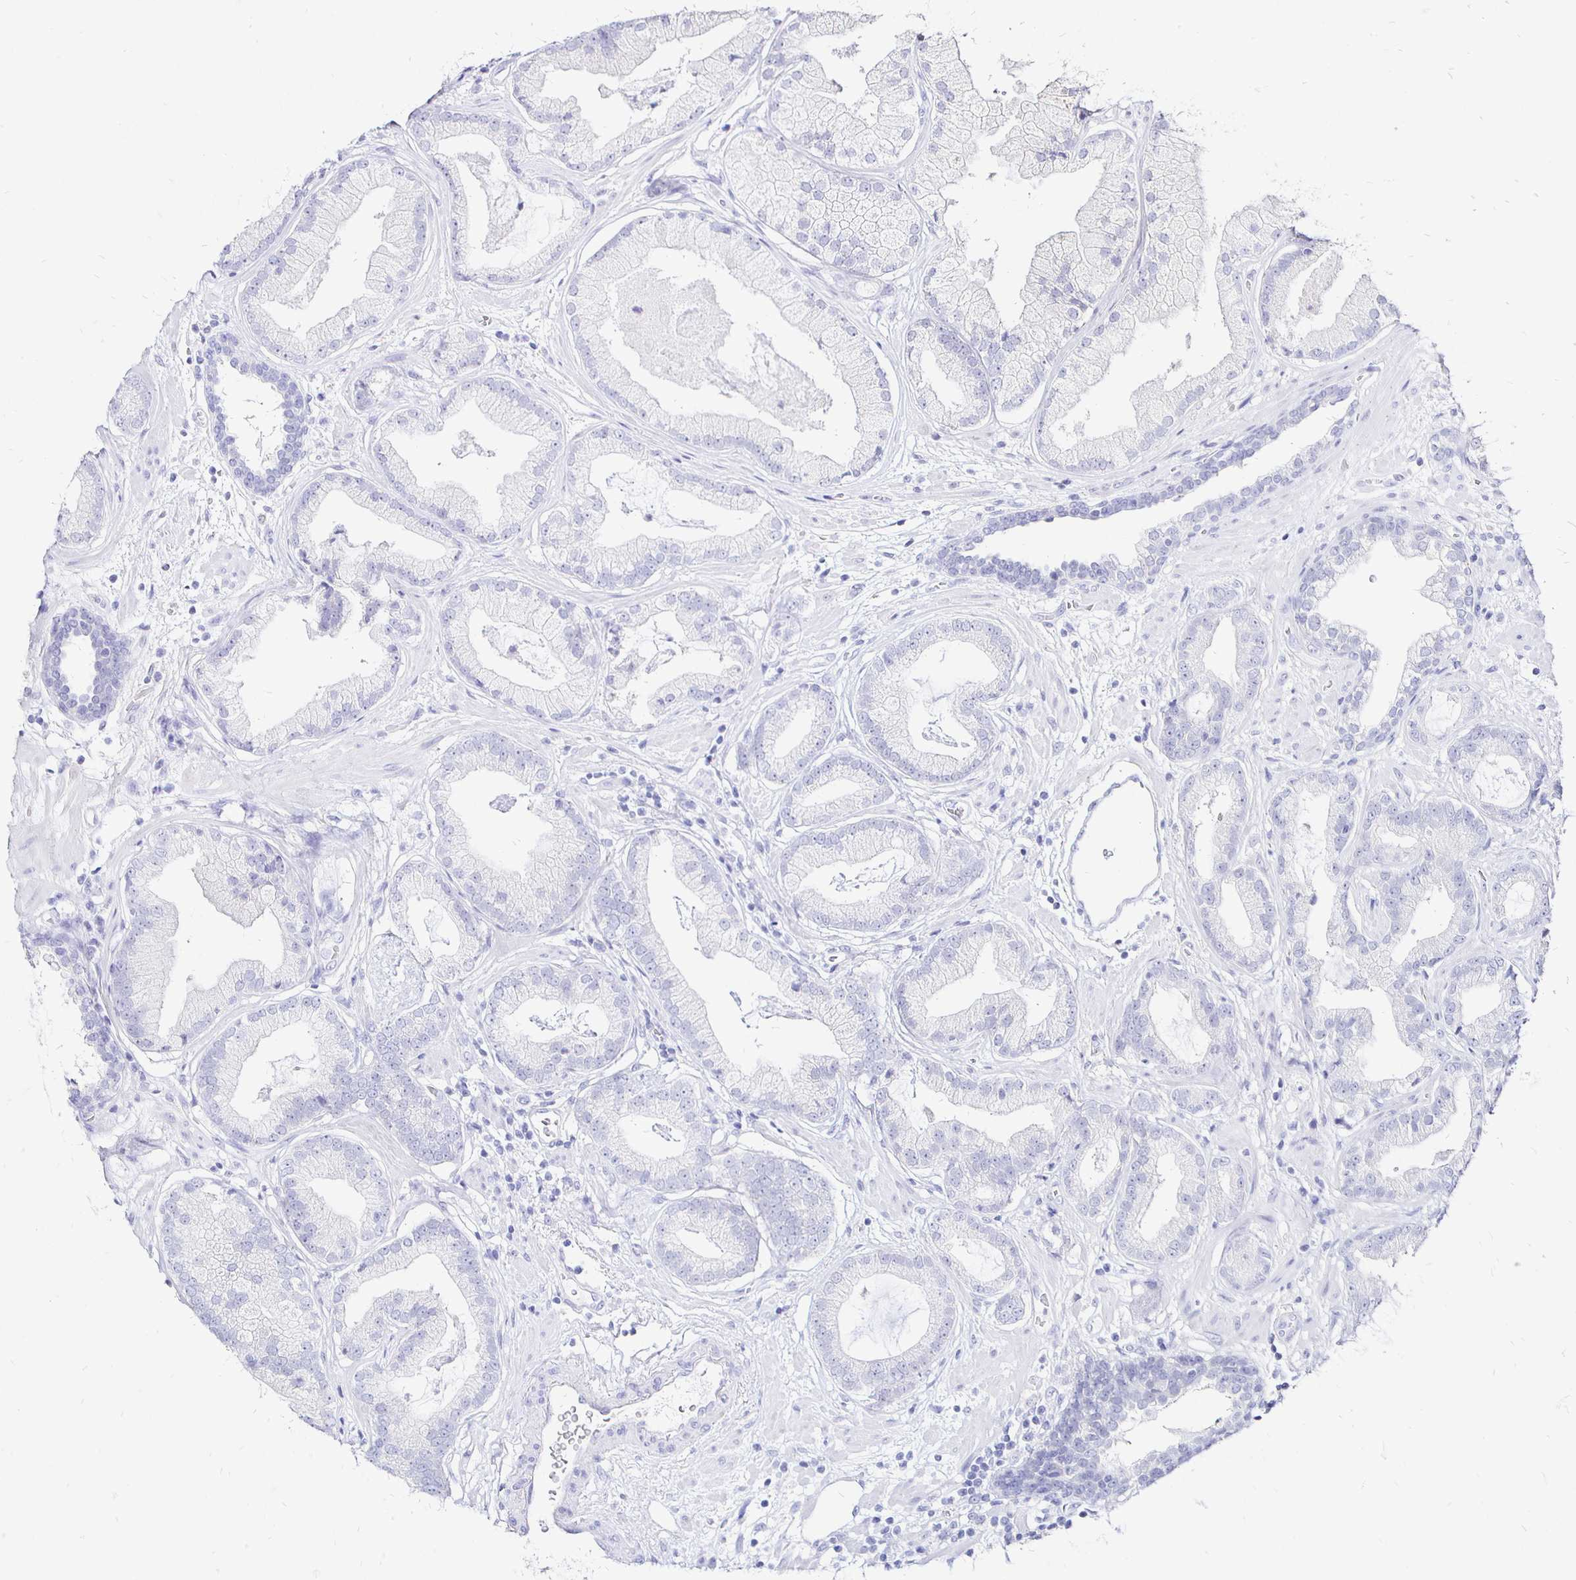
{"staining": {"intensity": "negative", "quantity": "none", "location": "none"}, "tissue": "prostate cancer", "cell_type": "Tumor cells", "image_type": "cancer", "snomed": [{"axis": "morphology", "description": "Adenocarcinoma, Low grade"}, {"axis": "topography", "description": "Prostate"}], "caption": "DAB (3,3'-diaminobenzidine) immunohistochemical staining of human prostate cancer shows no significant positivity in tumor cells.", "gene": "IRGC", "patient": {"sex": "male", "age": 62}}